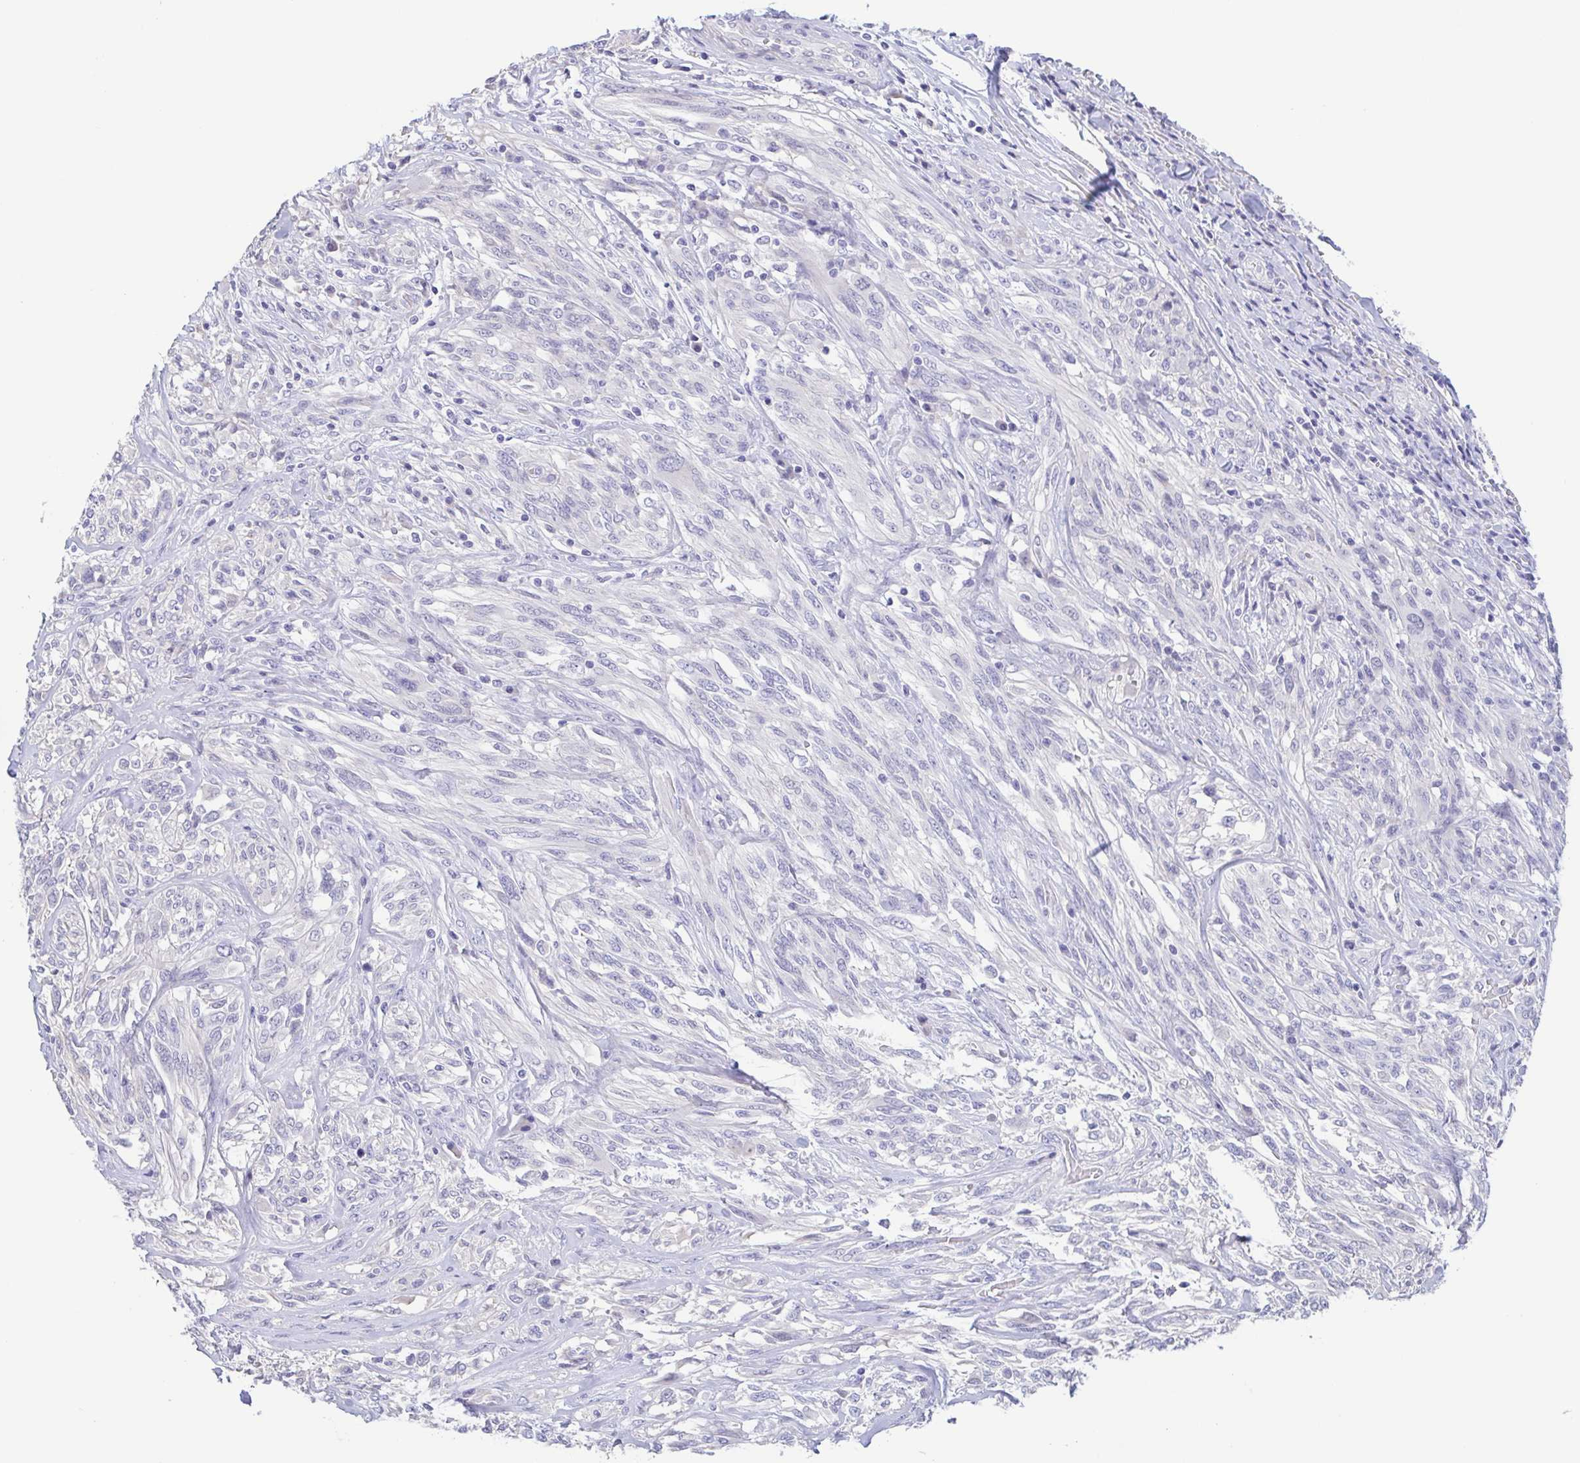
{"staining": {"intensity": "negative", "quantity": "none", "location": "none"}, "tissue": "melanoma", "cell_type": "Tumor cells", "image_type": "cancer", "snomed": [{"axis": "morphology", "description": "Malignant melanoma, NOS"}, {"axis": "topography", "description": "Skin"}], "caption": "Immunohistochemistry (IHC) micrograph of human malignant melanoma stained for a protein (brown), which exhibits no expression in tumor cells.", "gene": "TREH", "patient": {"sex": "female", "age": 91}}